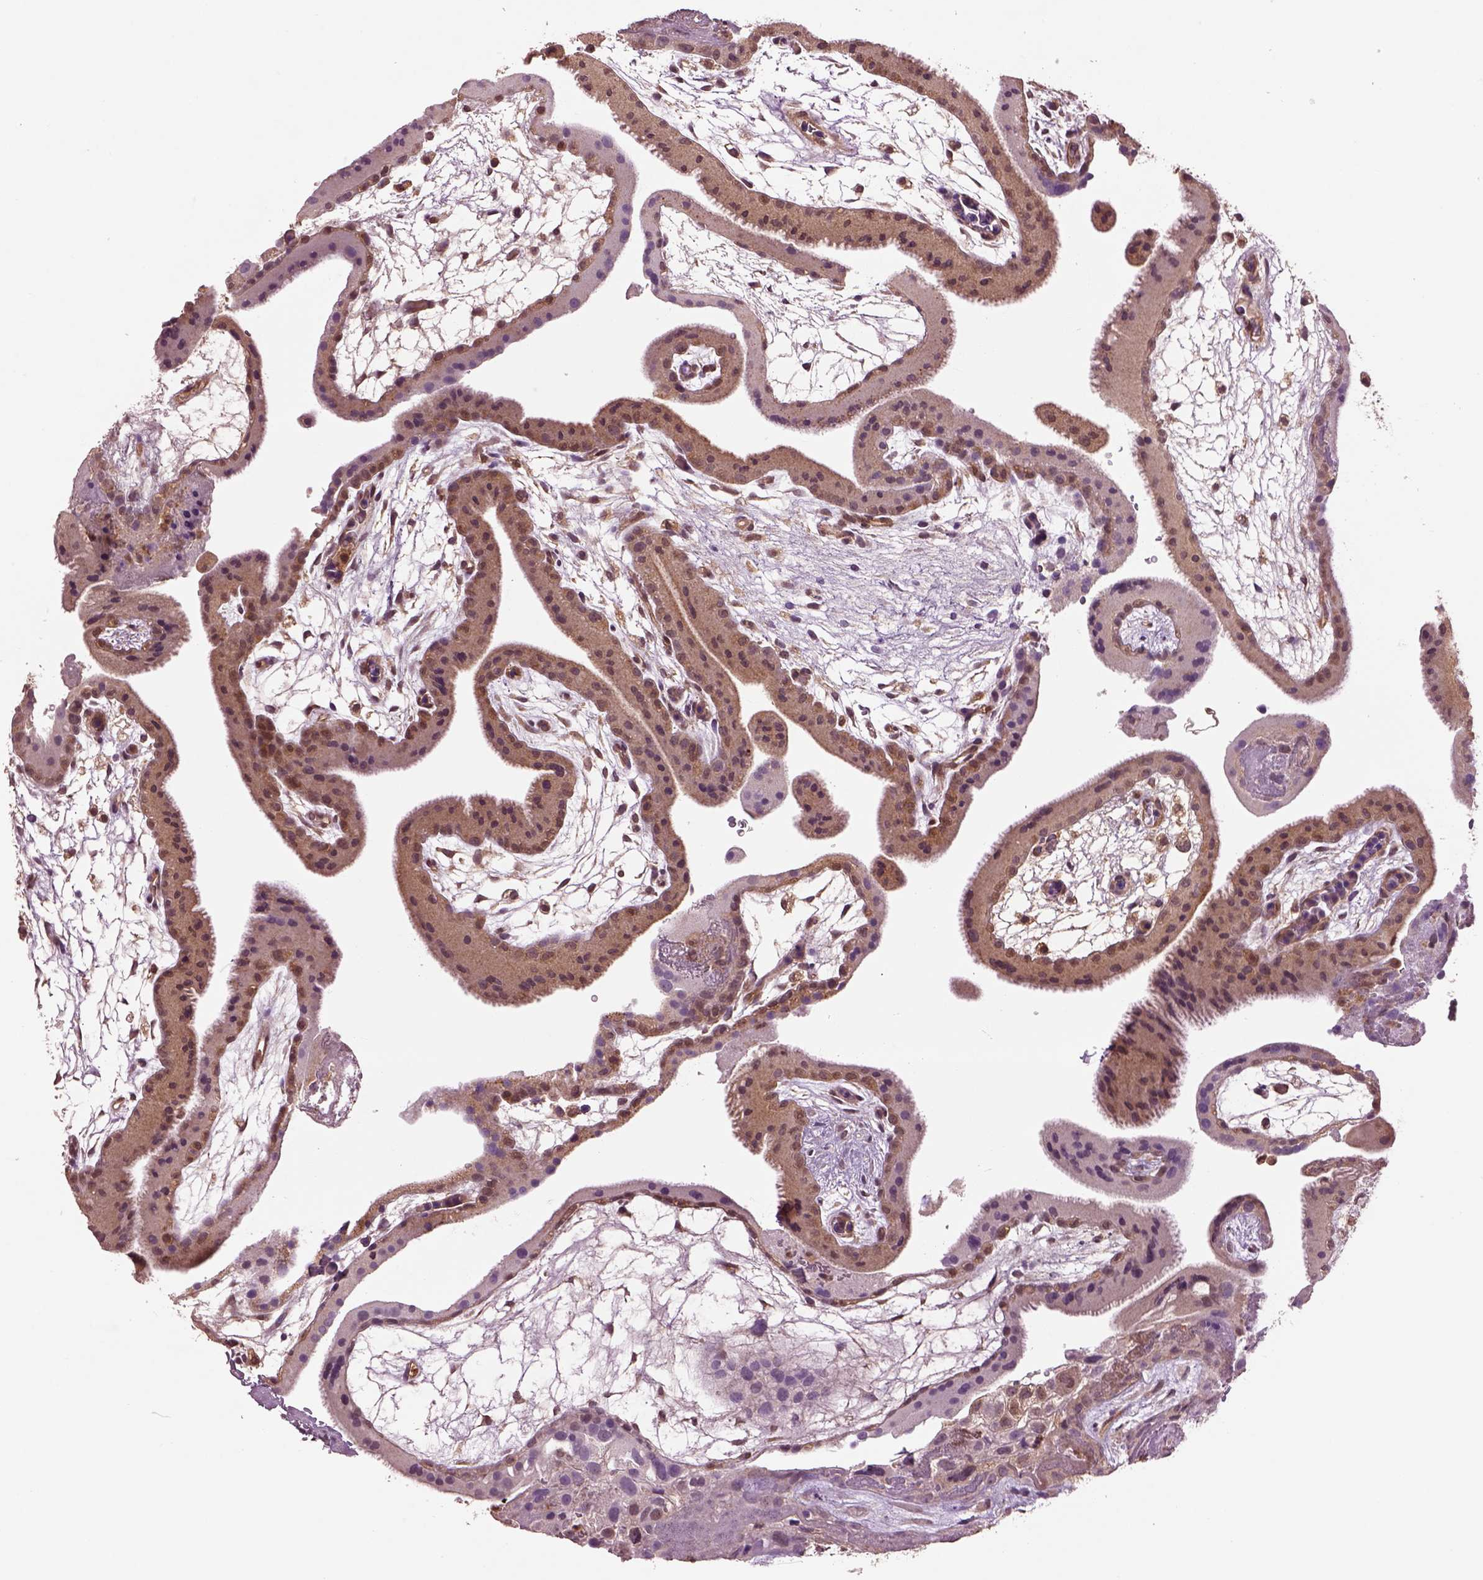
{"staining": {"intensity": "weak", "quantity": ">75%", "location": "cytoplasmic/membranous,nuclear"}, "tissue": "placenta", "cell_type": "Decidual cells", "image_type": "normal", "snomed": [{"axis": "morphology", "description": "Normal tissue, NOS"}, {"axis": "topography", "description": "Placenta"}], "caption": "The image reveals a brown stain indicating the presence of a protein in the cytoplasmic/membranous,nuclear of decidual cells in placenta. Immunohistochemistry (ihc) stains the protein of interest in brown and the nuclei are stained blue.", "gene": "MDP1", "patient": {"sex": "female", "age": 19}}